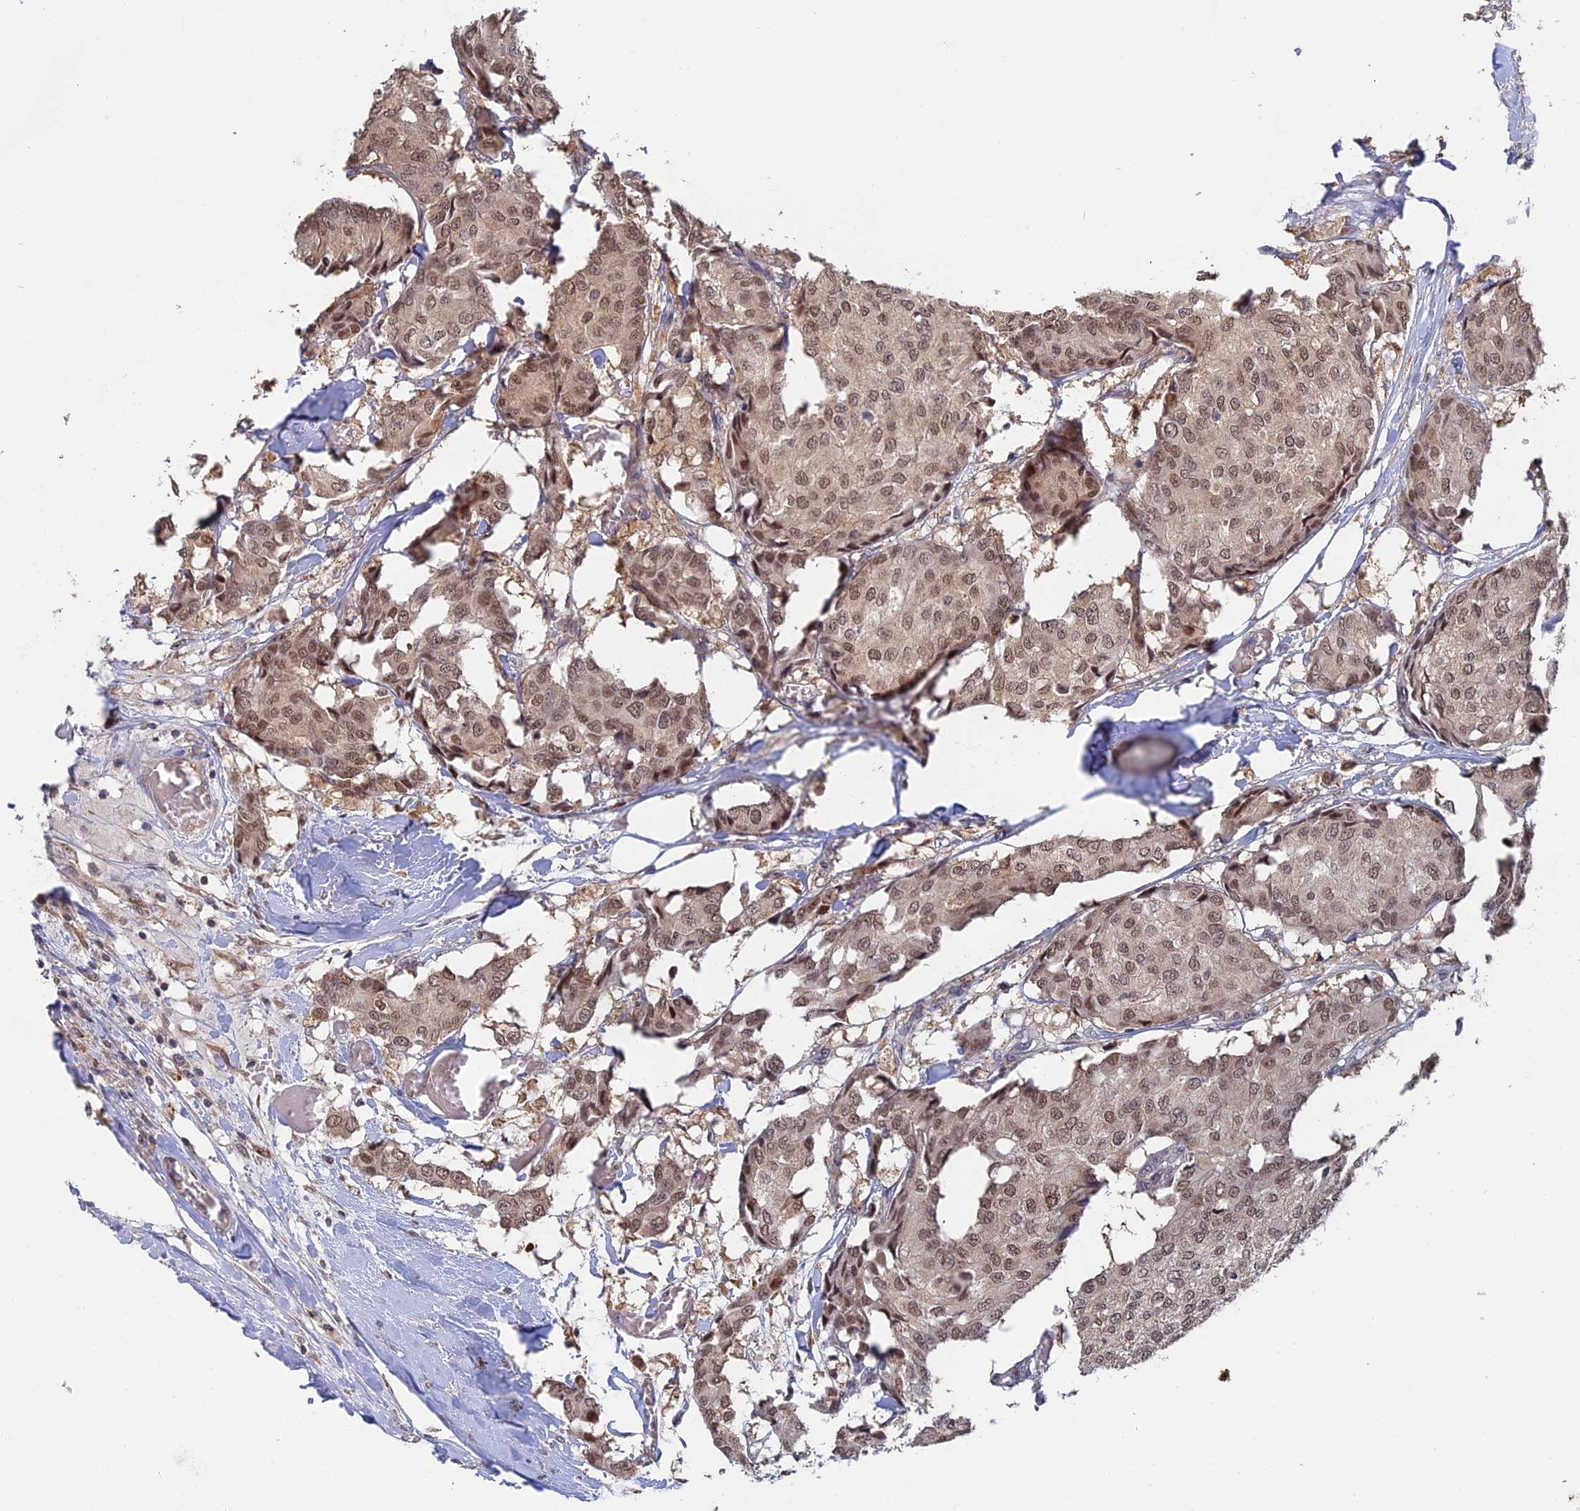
{"staining": {"intensity": "moderate", "quantity": ">75%", "location": "nuclear"}, "tissue": "breast cancer", "cell_type": "Tumor cells", "image_type": "cancer", "snomed": [{"axis": "morphology", "description": "Duct carcinoma"}, {"axis": "topography", "description": "Breast"}], "caption": "Immunohistochemical staining of human intraductal carcinoma (breast) shows moderate nuclear protein positivity in about >75% of tumor cells.", "gene": "FAM98C", "patient": {"sex": "female", "age": 75}}